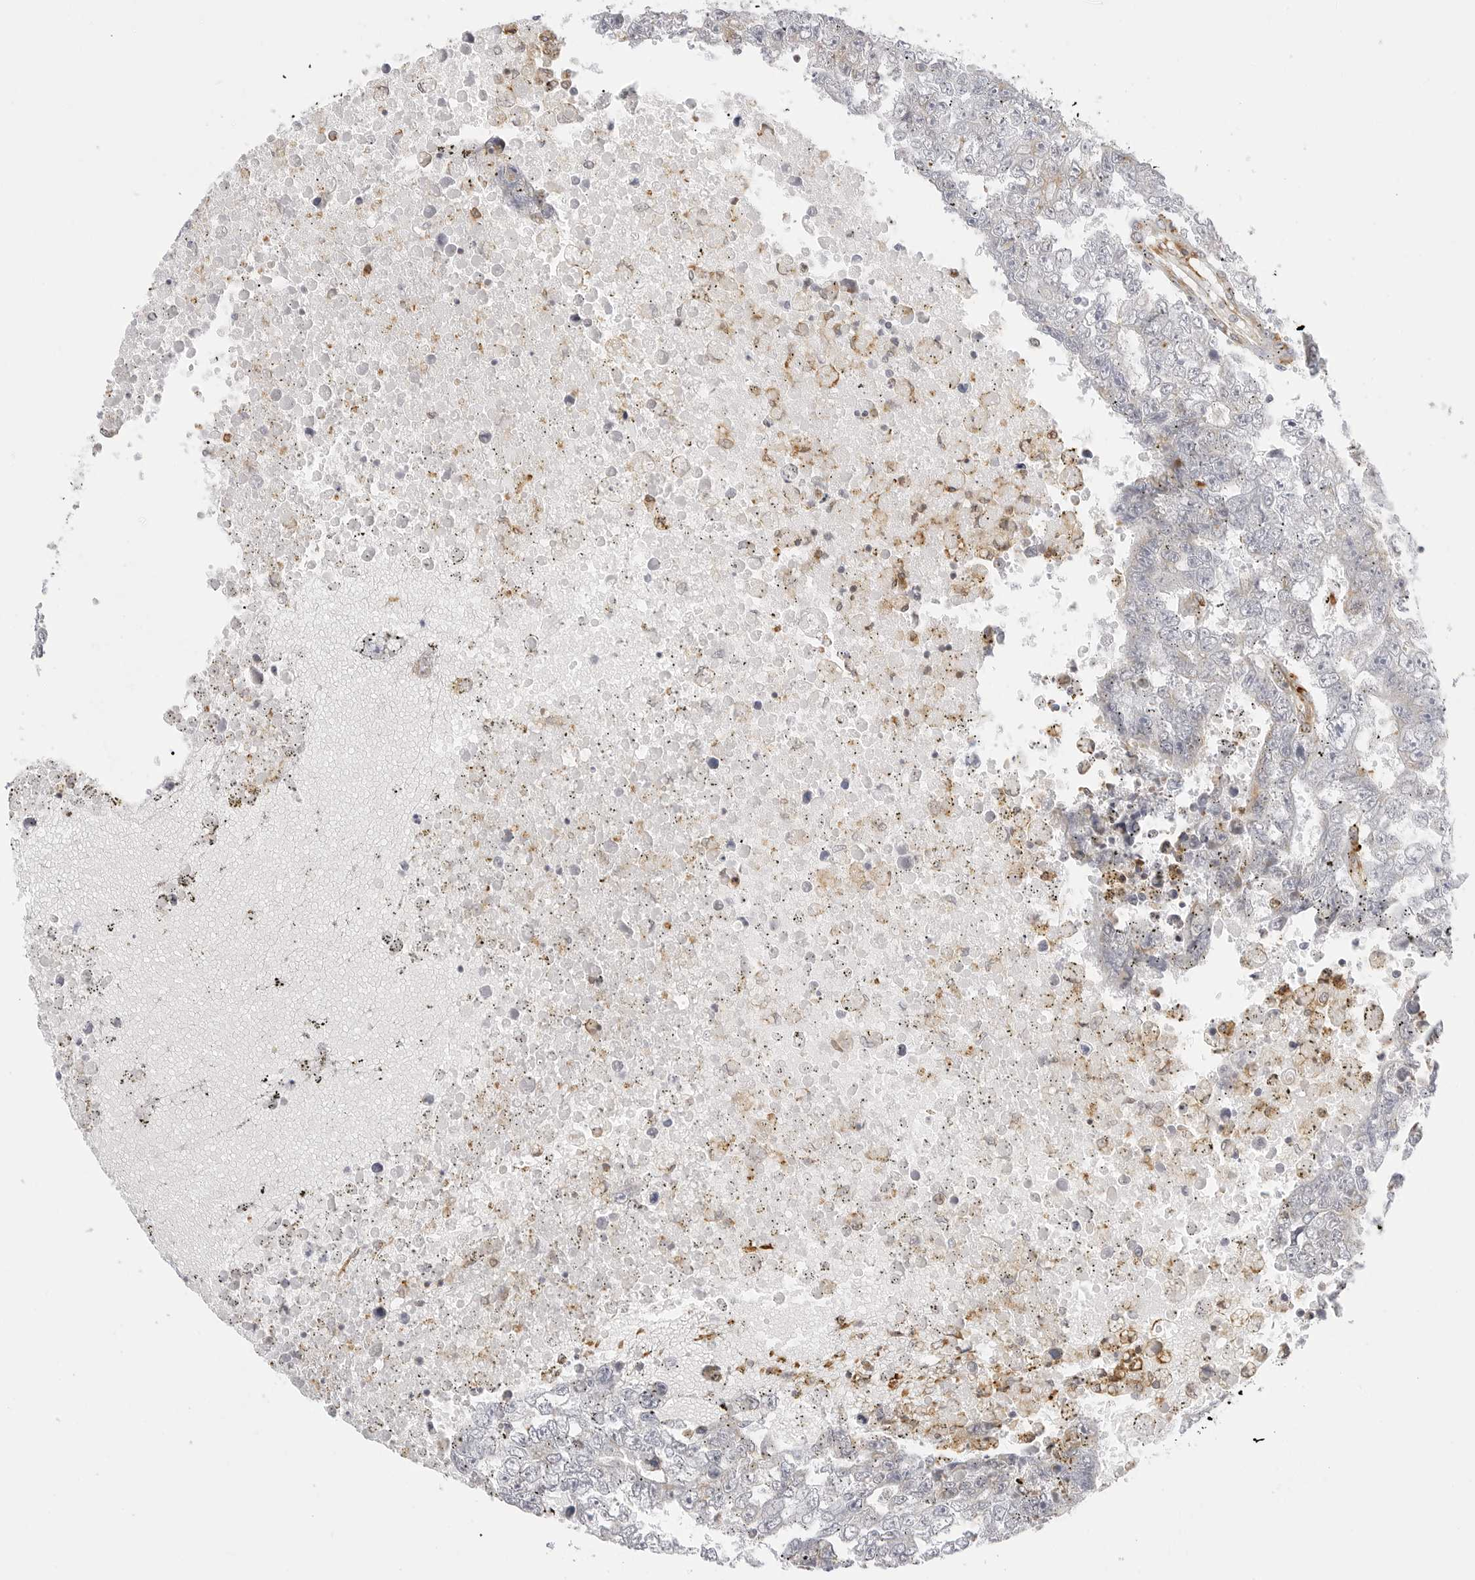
{"staining": {"intensity": "negative", "quantity": "none", "location": "none"}, "tissue": "testis cancer", "cell_type": "Tumor cells", "image_type": "cancer", "snomed": [{"axis": "morphology", "description": "Carcinoma, Embryonal, NOS"}, {"axis": "topography", "description": "Testis"}], "caption": "This is an IHC micrograph of human embryonal carcinoma (testis). There is no positivity in tumor cells.", "gene": "THEM4", "patient": {"sex": "male", "age": 25}}